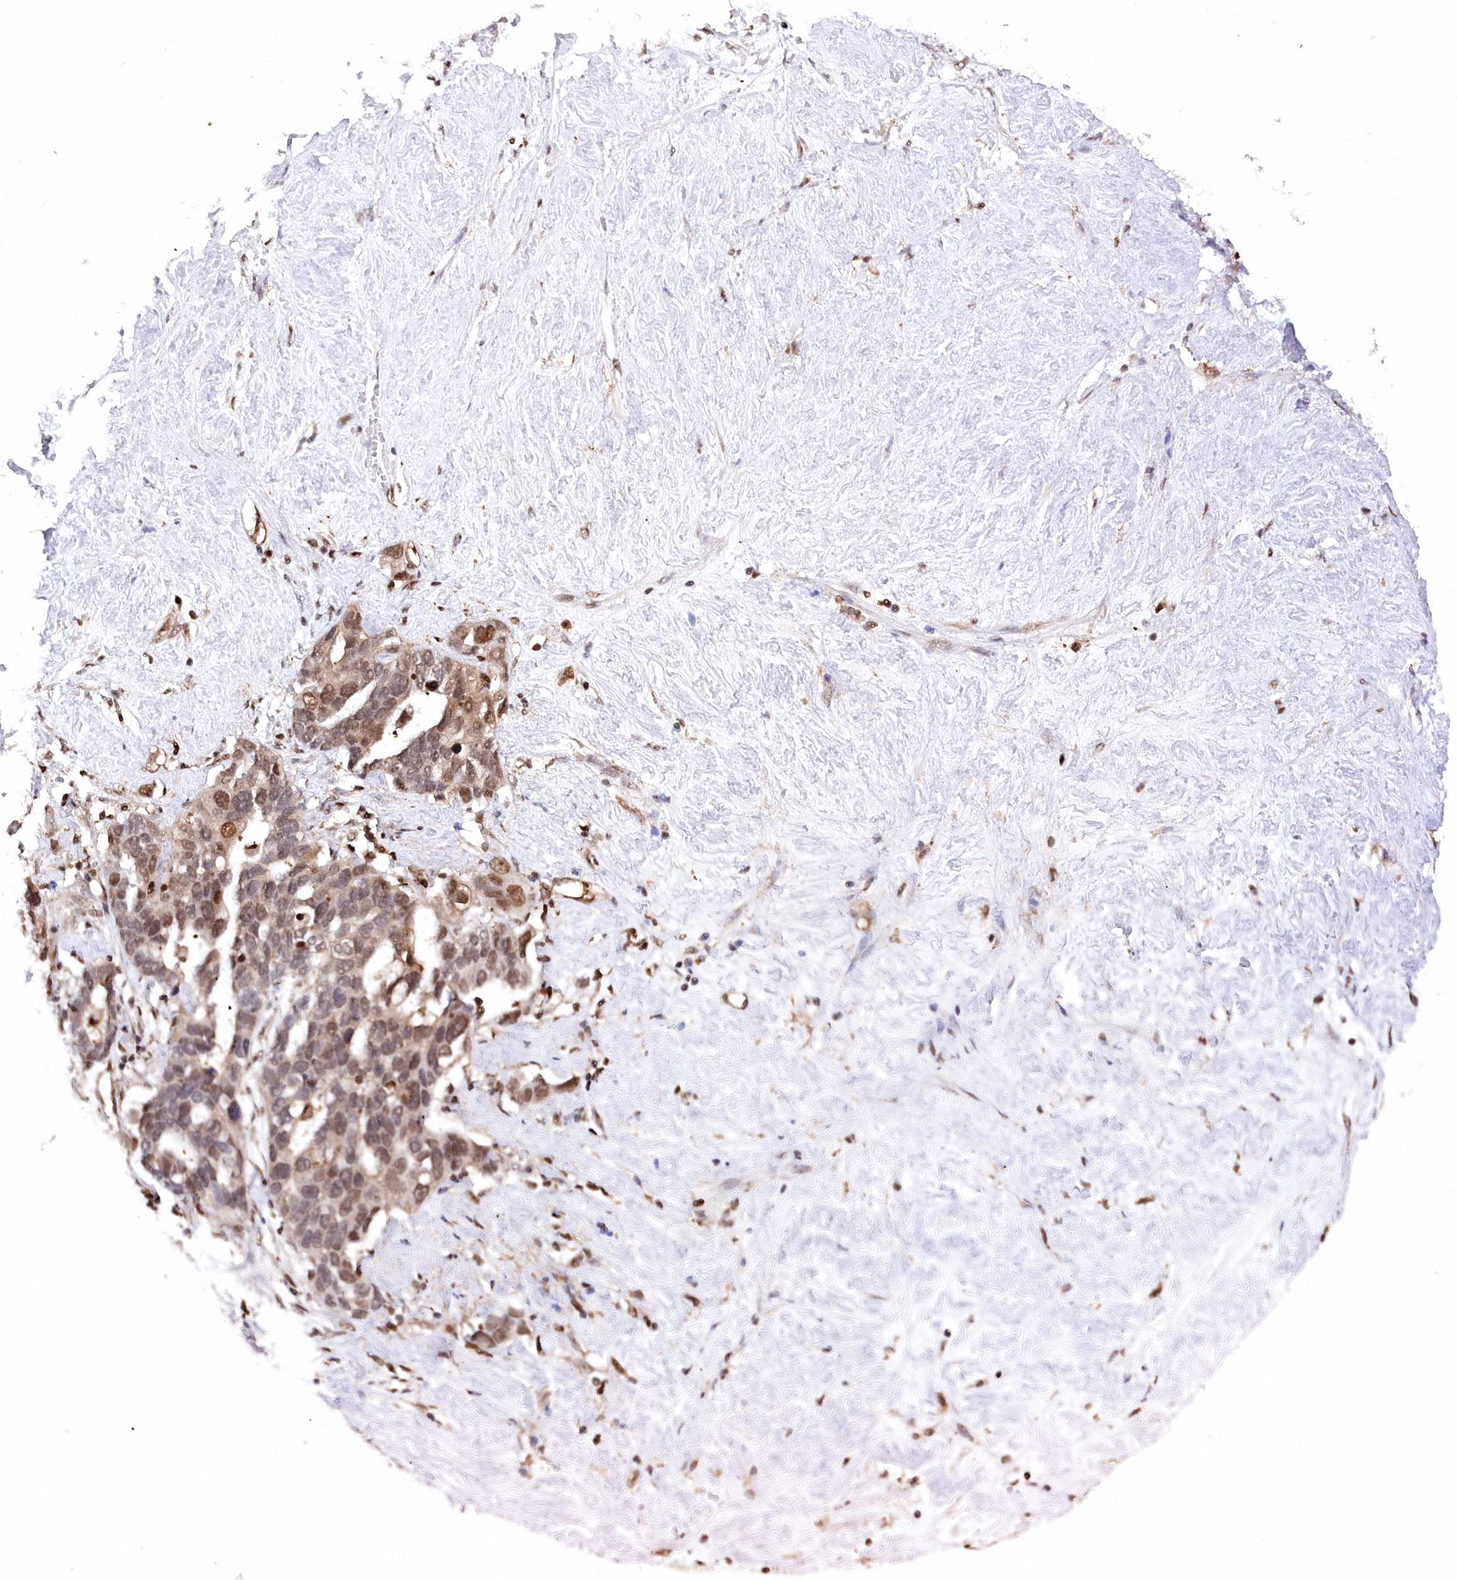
{"staining": {"intensity": "moderate", "quantity": "25%-75%", "location": "nuclear"}, "tissue": "ovarian cancer", "cell_type": "Tumor cells", "image_type": "cancer", "snomed": [{"axis": "morphology", "description": "Cystadenocarcinoma, serous, NOS"}, {"axis": "topography", "description": "Ovary"}], "caption": "Human ovarian serous cystadenocarcinoma stained with a protein marker exhibits moderate staining in tumor cells.", "gene": "PSMA1", "patient": {"sex": "female", "age": 54}}